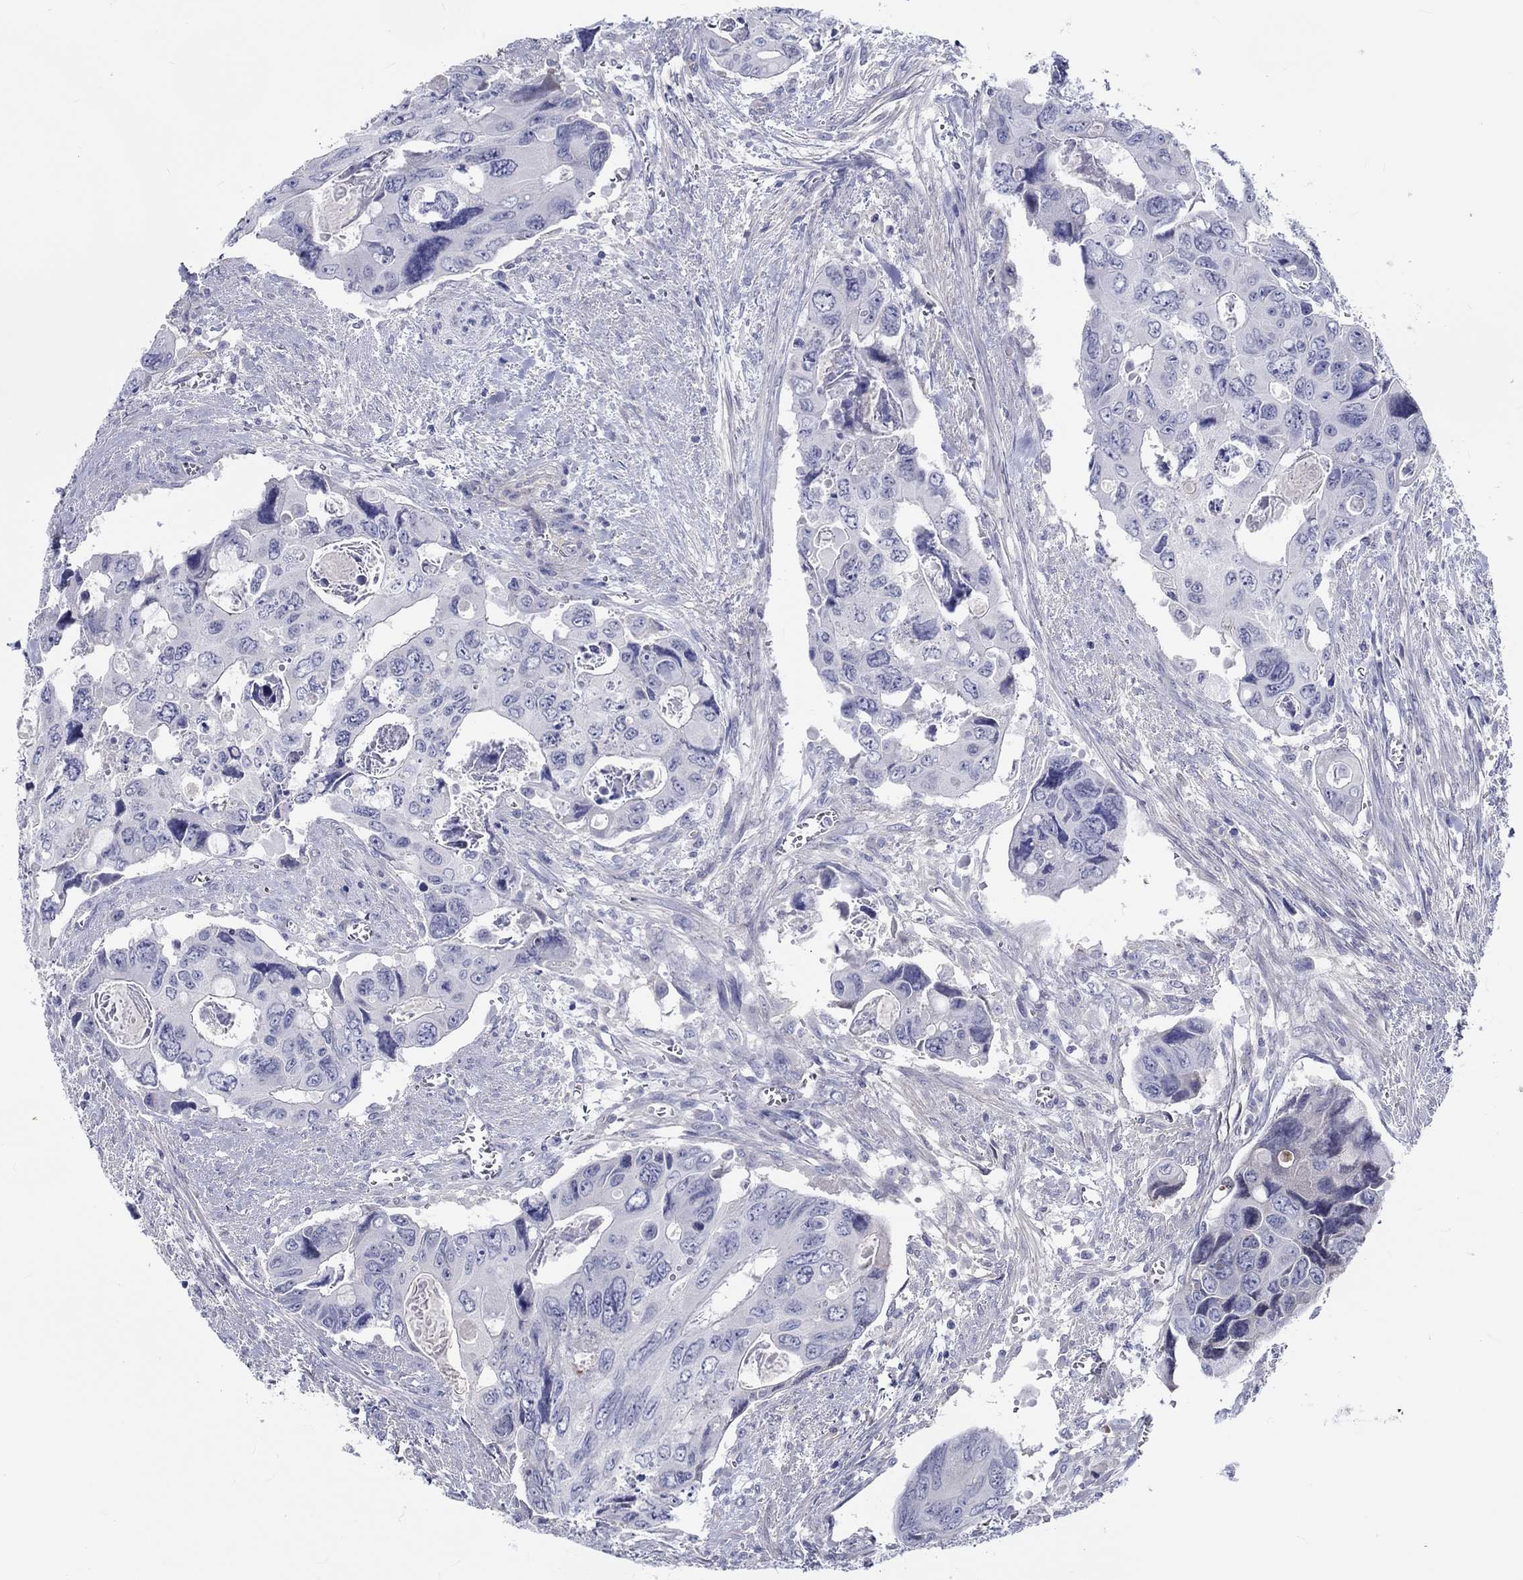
{"staining": {"intensity": "negative", "quantity": "none", "location": "none"}, "tissue": "colorectal cancer", "cell_type": "Tumor cells", "image_type": "cancer", "snomed": [{"axis": "morphology", "description": "Adenocarcinoma, NOS"}, {"axis": "topography", "description": "Rectum"}], "caption": "Protein analysis of colorectal cancer (adenocarcinoma) shows no significant staining in tumor cells.", "gene": "CDY2B", "patient": {"sex": "male", "age": 62}}